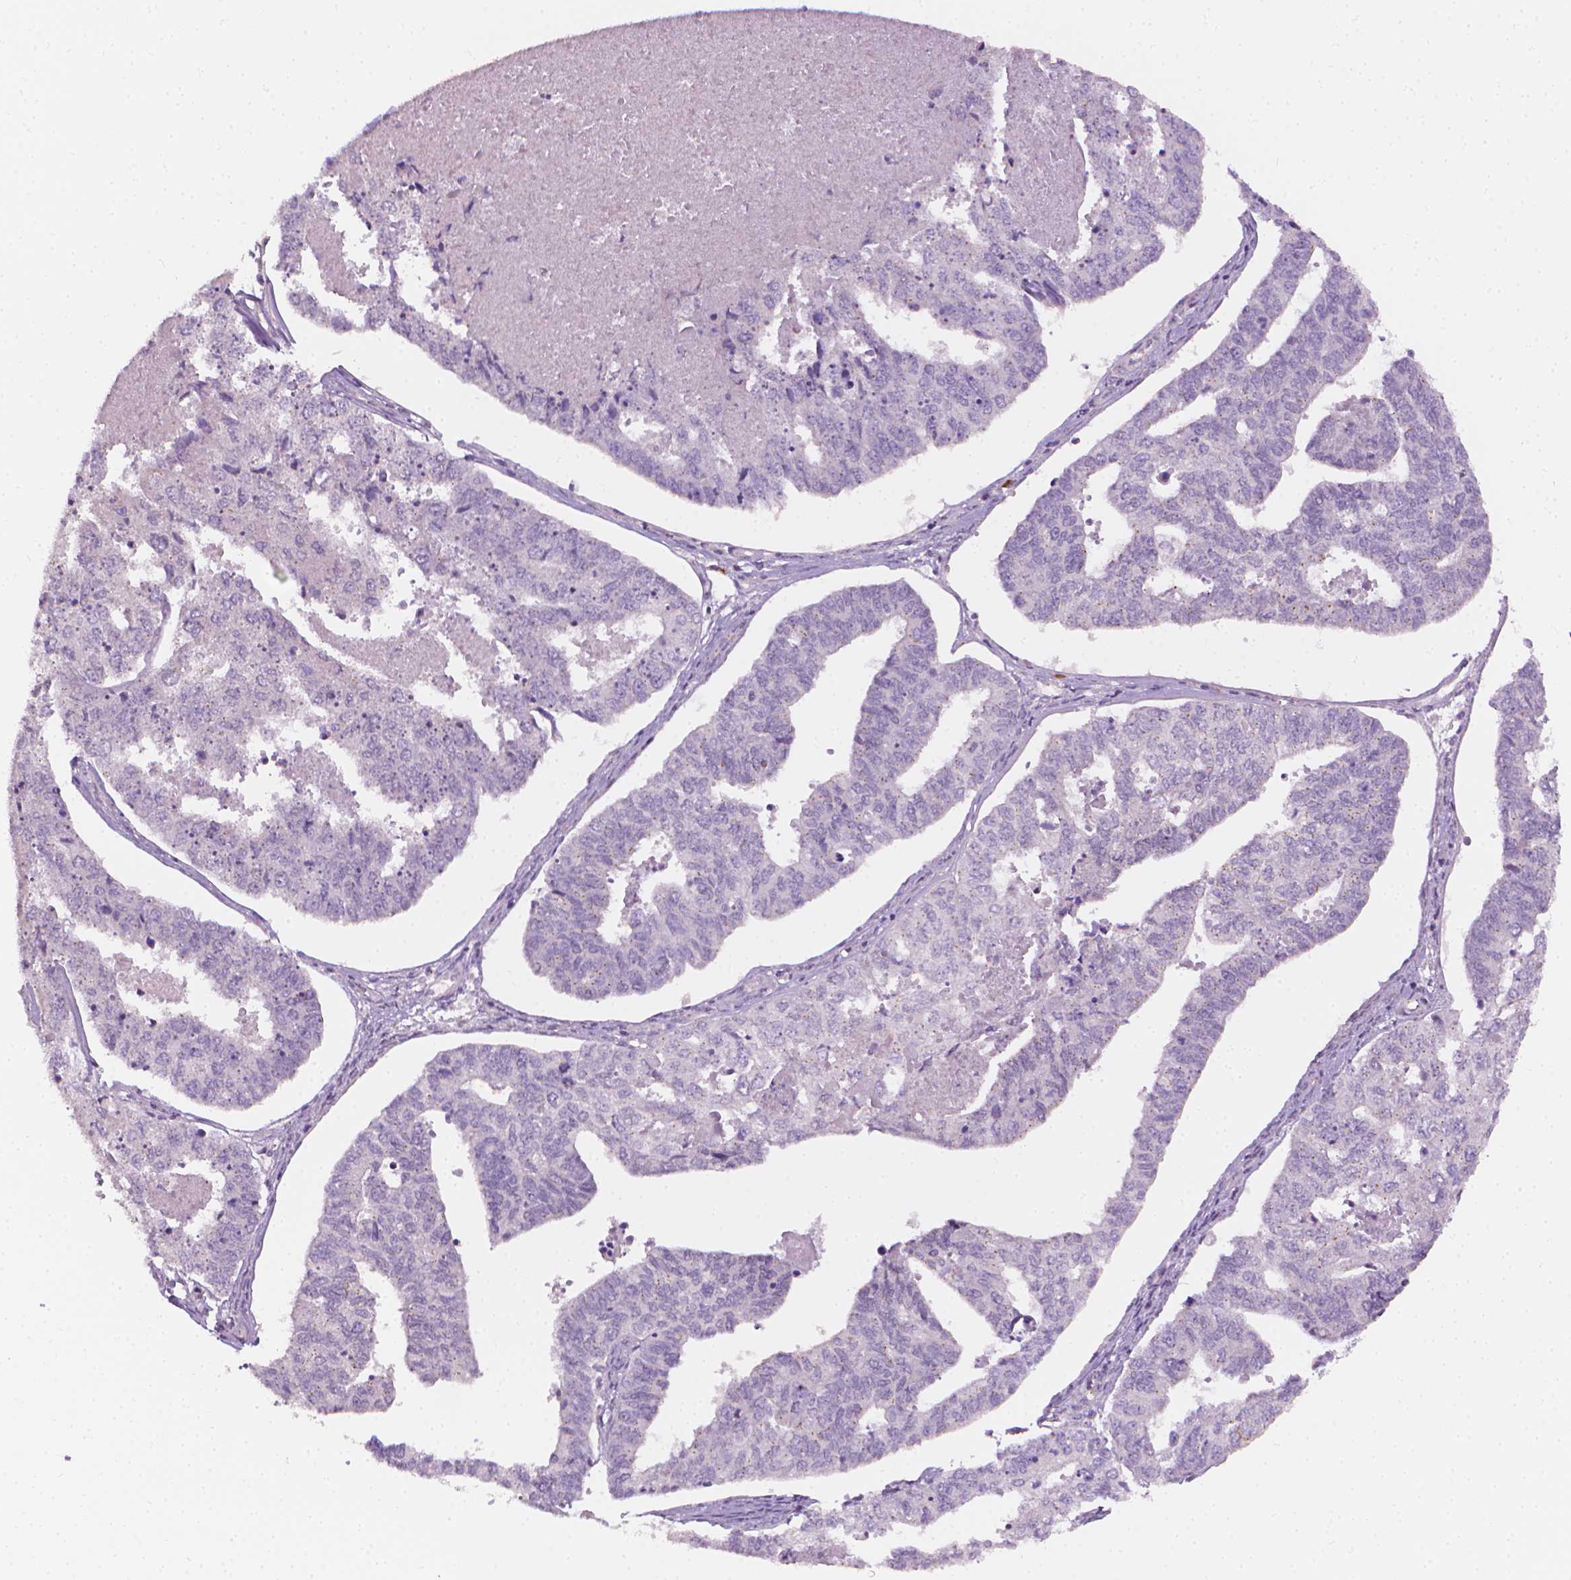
{"staining": {"intensity": "negative", "quantity": "none", "location": "none"}, "tissue": "endometrial cancer", "cell_type": "Tumor cells", "image_type": "cancer", "snomed": [{"axis": "morphology", "description": "Adenocarcinoma, NOS"}, {"axis": "topography", "description": "Endometrium"}], "caption": "This image is of endometrial cancer (adenocarcinoma) stained with IHC to label a protein in brown with the nuclei are counter-stained blue. There is no staining in tumor cells.", "gene": "NCAN", "patient": {"sex": "female", "age": 73}}